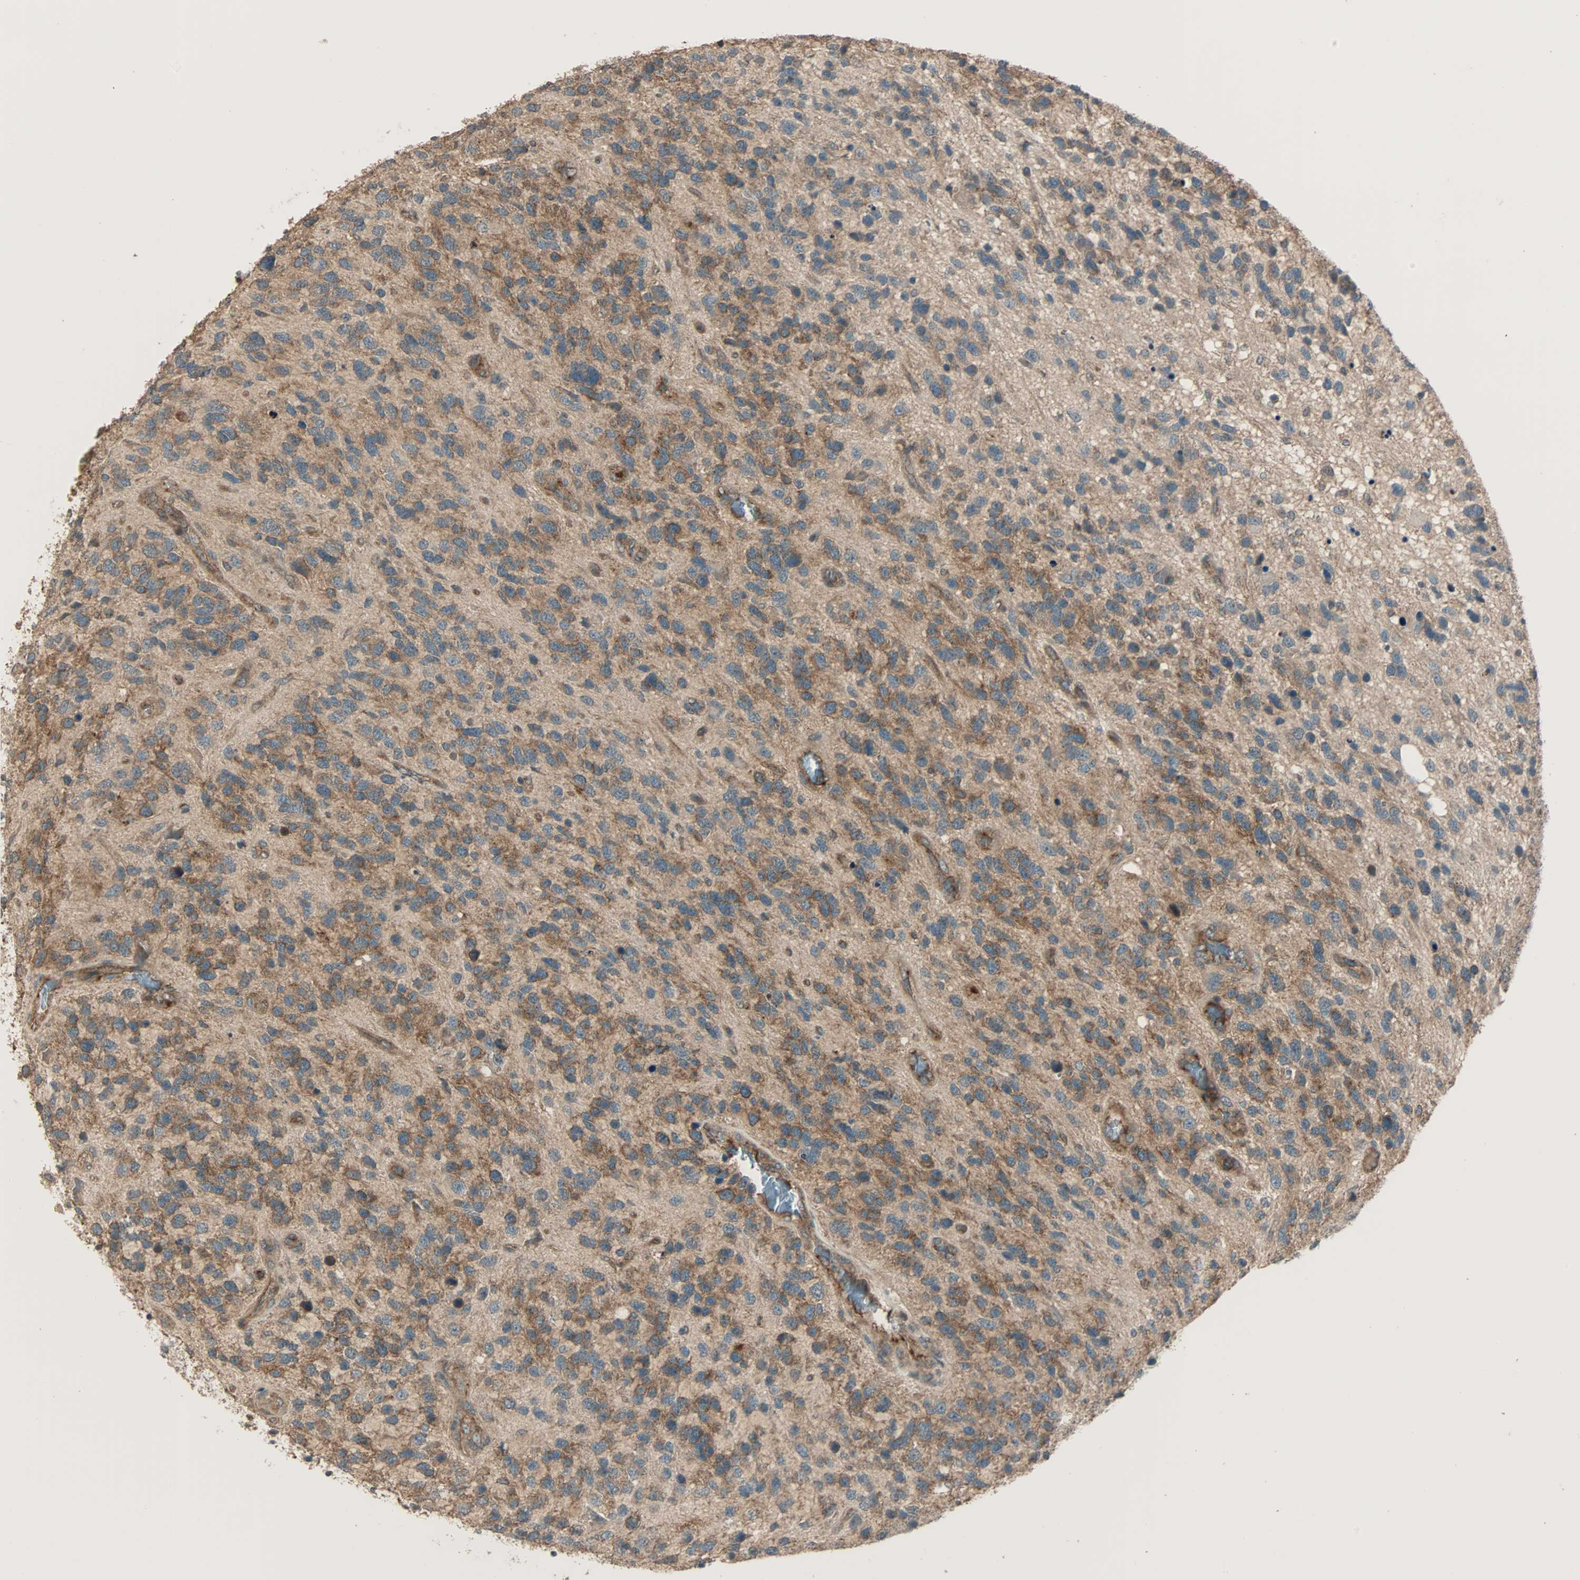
{"staining": {"intensity": "moderate", "quantity": ">75%", "location": "cytoplasmic/membranous"}, "tissue": "glioma", "cell_type": "Tumor cells", "image_type": "cancer", "snomed": [{"axis": "morphology", "description": "Glioma, malignant, High grade"}, {"axis": "topography", "description": "Brain"}], "caption": "Glioma tissue exhibits moderate cytoplasmic/membranous staining in approximately >75% of tumor cells, visualized by immunohistochemistry.", "gene": "MAP3K21", "patient": {"sex": "female", "age": 58}}